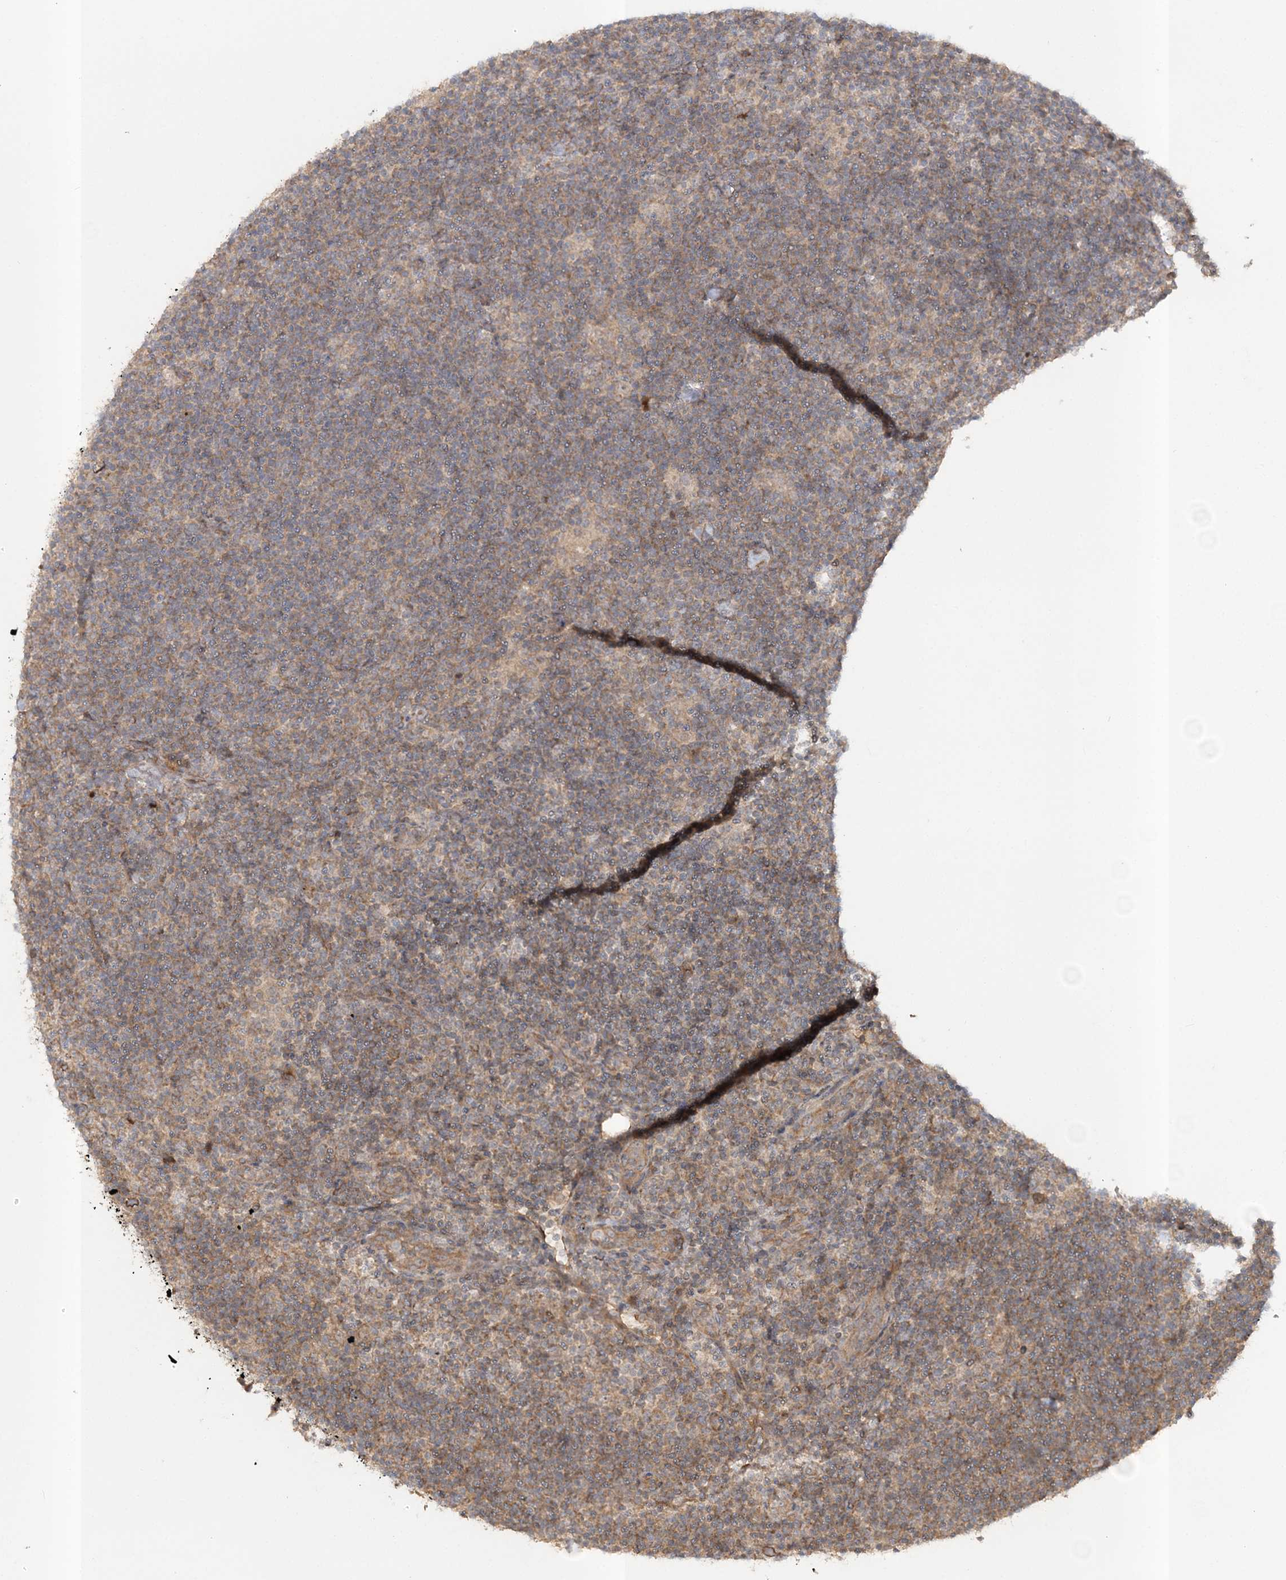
{"staining": {"intensity": "moderate", "quantity": ">75%", "location": "cytoplasmic/membranous"}, "tissue": "lymphoma", "cell_type": "Tumor cells", "image_type": "cancer", "snomed": [{"axis": "morphology", "description": "Hodgkin's disease, NOS"}, {"axis": "topography", "description": "Lymph node"}], "caption": "Immunohistochemical staining of lymphoma exhibits medium levels of moderate cytoplasmic/membranous positivity in approximately >75% of tumor cells.", "gene": "MOCS2", "patient": {"sex": "female", "age": 57}}